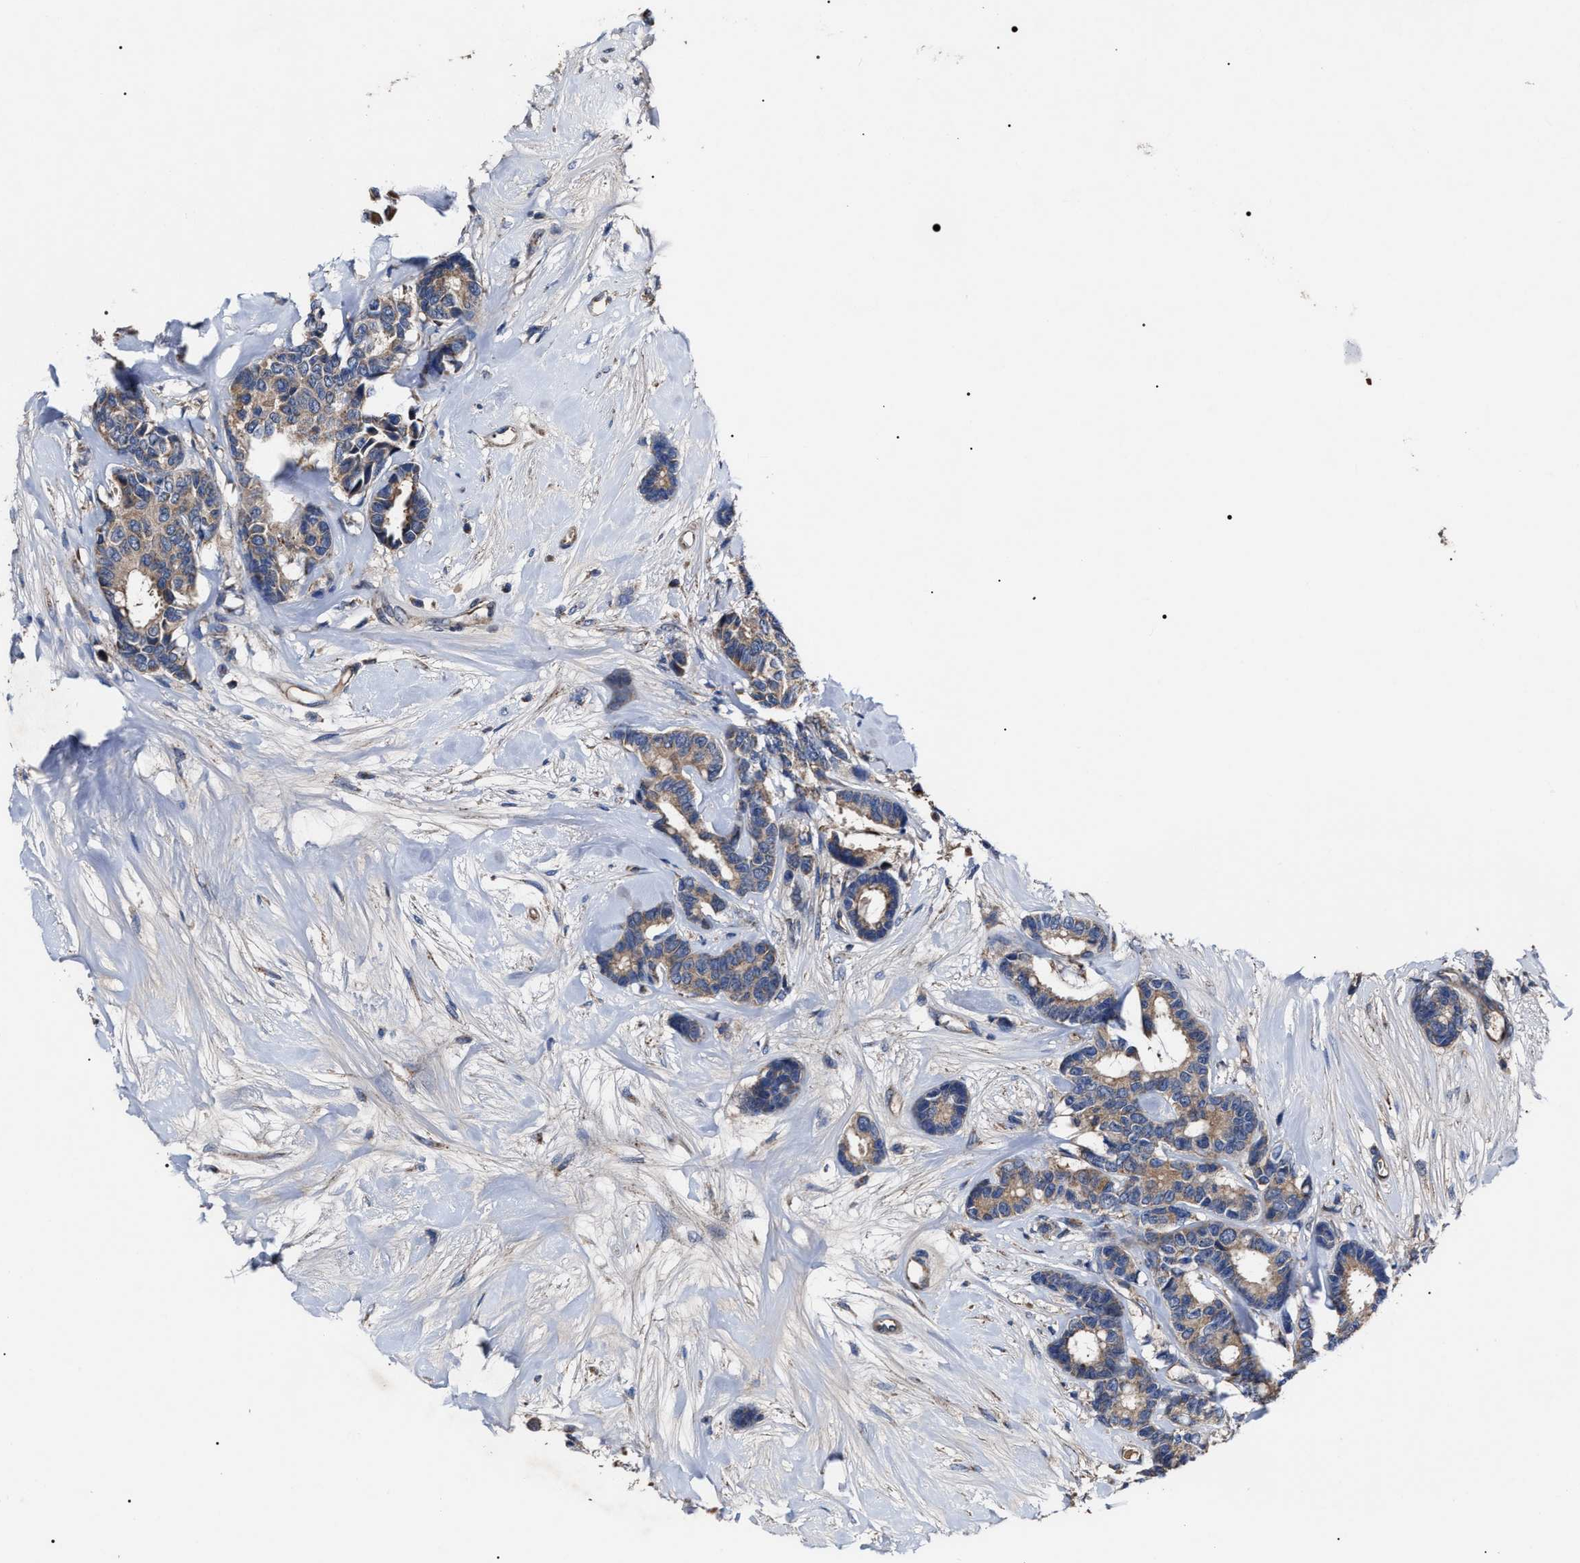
{"staining": {"intensity": "moderate", "quantity": ">75%", "location": "cytoplasmic/membranous"}, "tissue": "breast cancer", "cell_type": "Tumor cells", "image_type": "cancer", "snomed": [{"axis": "morphology", "description": "Duct carcinoma"}, {"axis": "topography", "description": "Breast"}], "caption": "Immunohistochemistry (IHC) of human intraductal carcinoma (breast) exhibits medium levels of moderate cytoplasmic/membranous expression in approximately >75% of tumor cells.", "gene": "MACC1", "patient": {"sex": "female", "age": 87}}